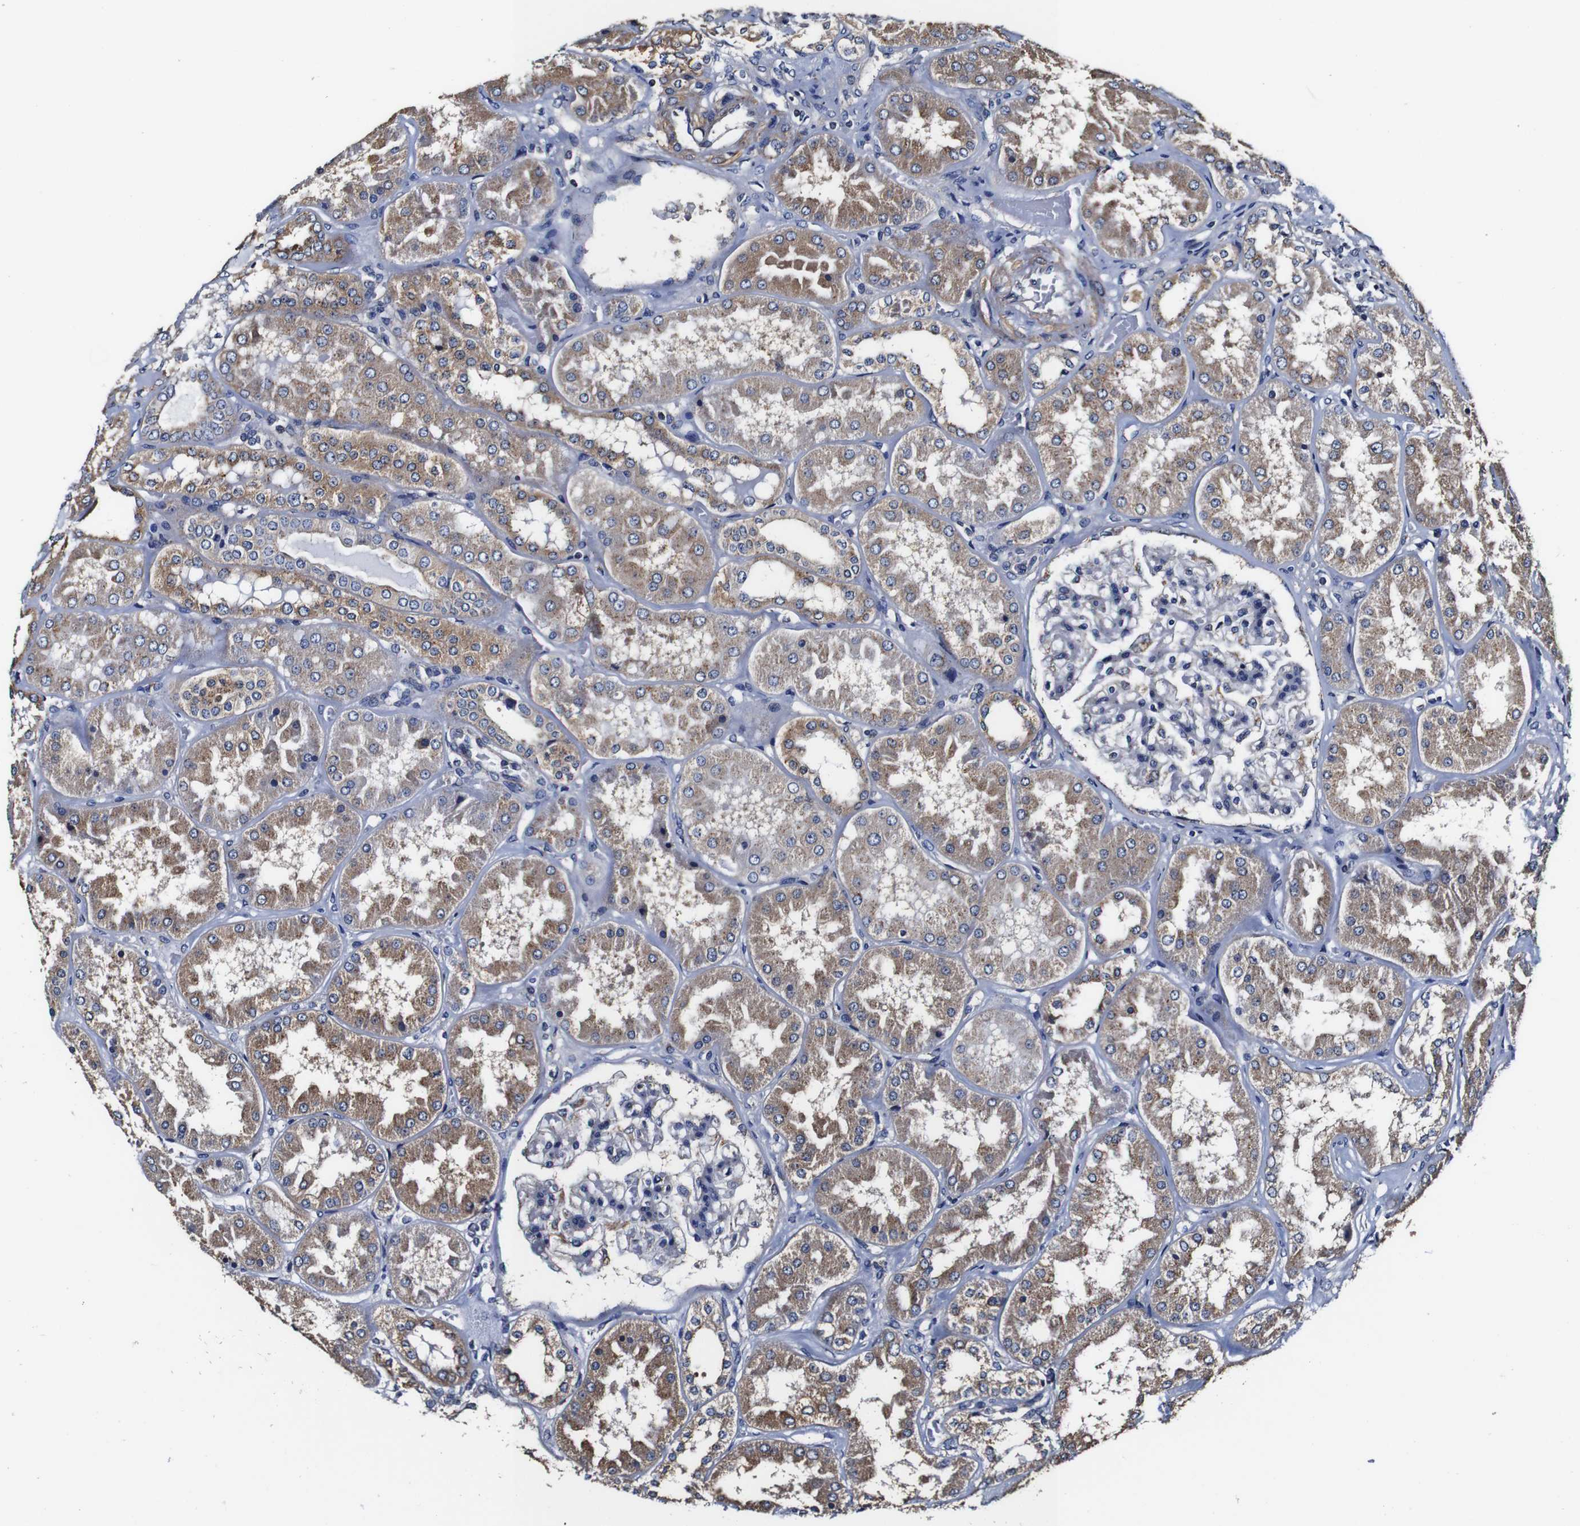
{"staining": {"intensity": "weak", "quantity": "<25%", "location": "cytoplasmic/membranous"}, "tissue": "kidney", "cell_type": "Cells in glomeruli", "image_type": "normal", "snomed": [{"axis": "morphology", "description": "Normal tissue, NOS"}, {"axis": "topography", "description": "Kidney"}], "caption": "Unremarkable kidney was stained to show a protein in brown. There is no significant expression in cells in glomeruli.", "gene": "PDCD6IP", "patient": {"sex": "female", "age": 56}}